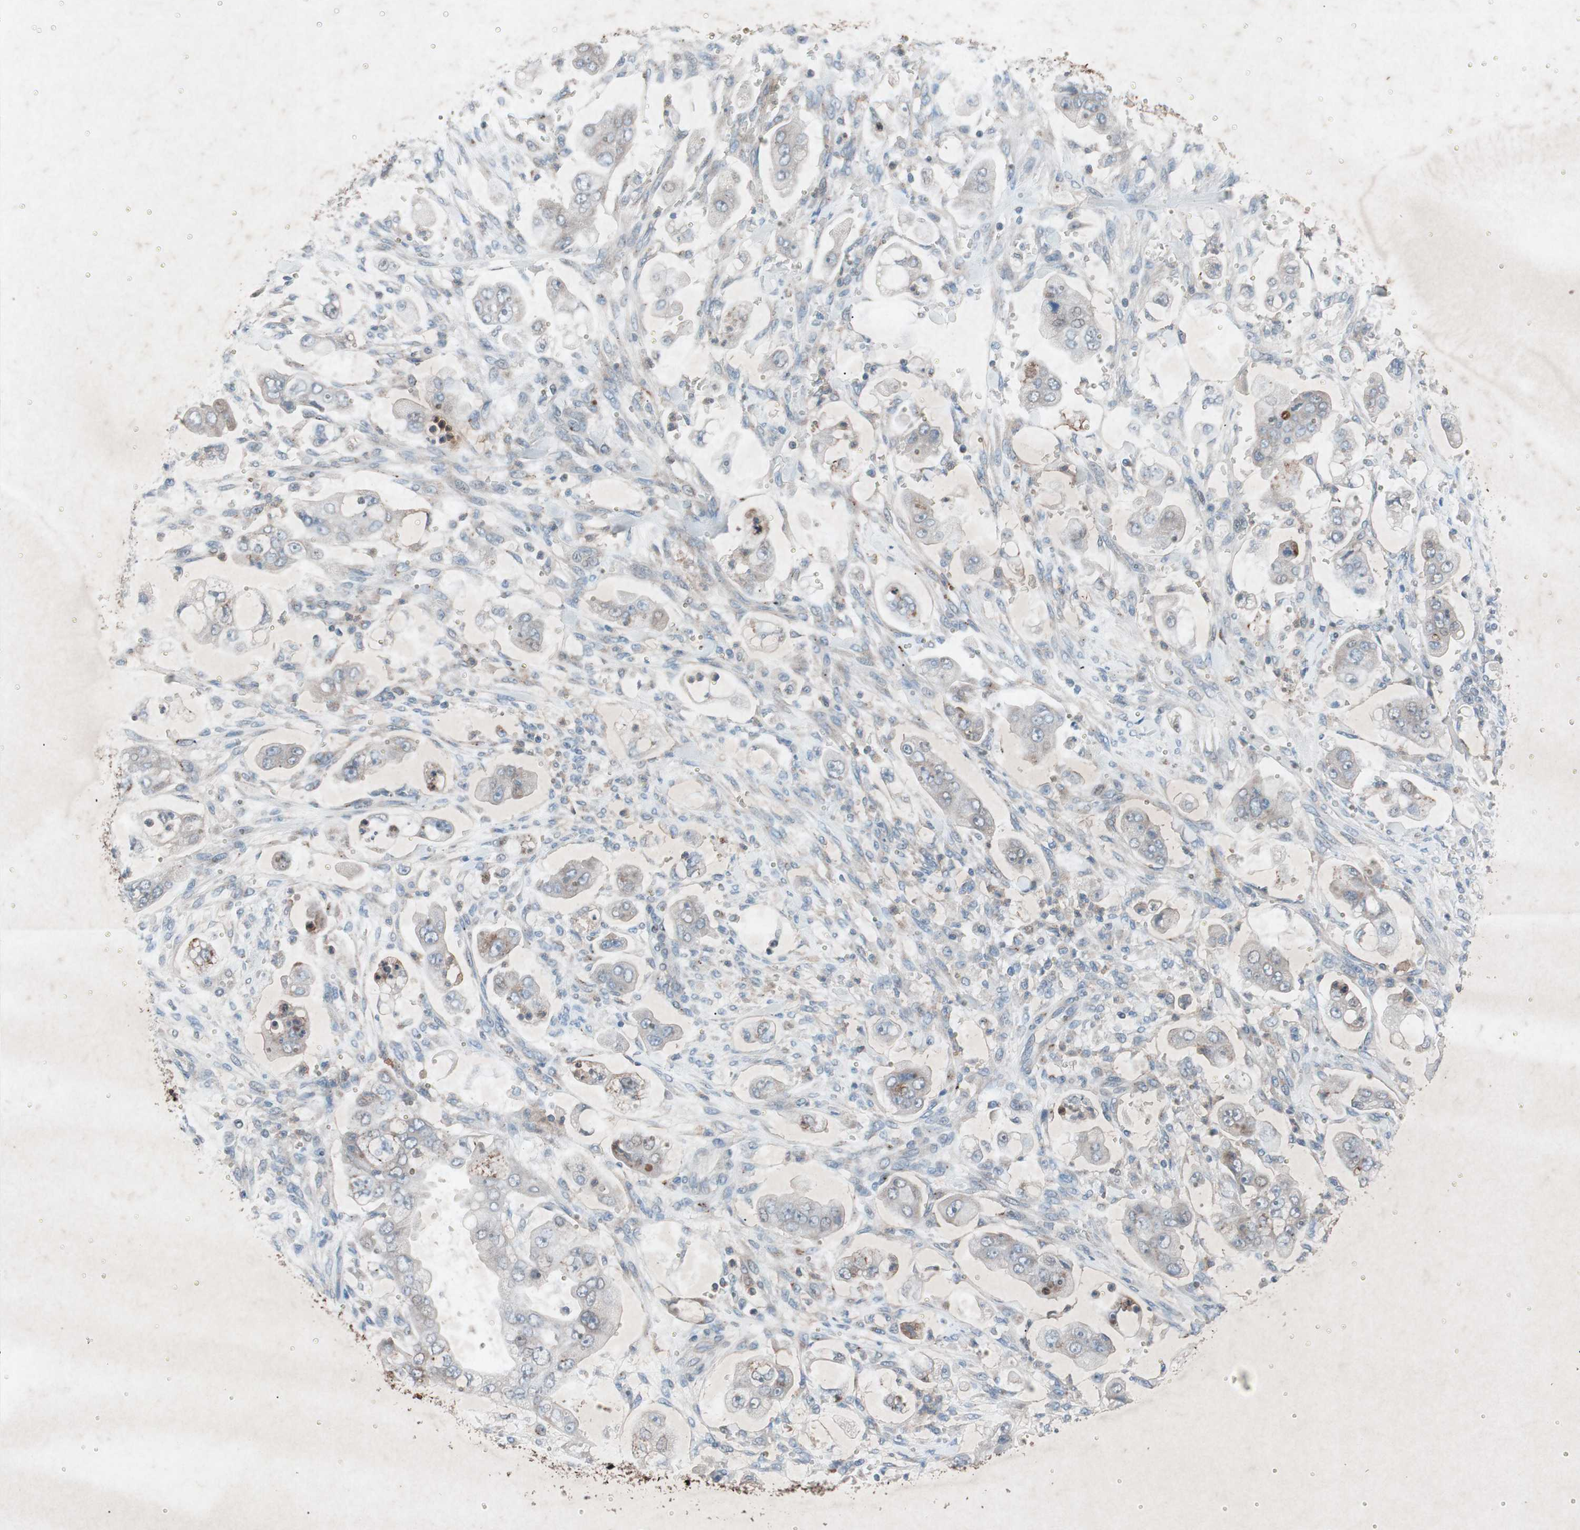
{"staining": {"intensity": "weak", "quantity": "25%-75%", "location": "cytoplasmic/membranous"}, "tissue": "stomach cancer", "cell_type": "Tumor cells", "image_type": "cancer", "snomed": [{"axis": "morphology", "description": "Adenocarcinoma, NOS"}, {"axis": "topography", "description": "Stomach"}], "caption": "DAB immunohistochemical staining of stomach adenocarcinoma displays weak cytoplasmic/membranous protein expression in approximately 25%-75% of tumor cells. (Stains: DAB (3,3'-diaminobenzidine) in brown, nuclei in blue, Microscopy: brightfield microscopy at high magnification).", "gene": "GRB7", "patient": {"sex": "male", "age": 62}}